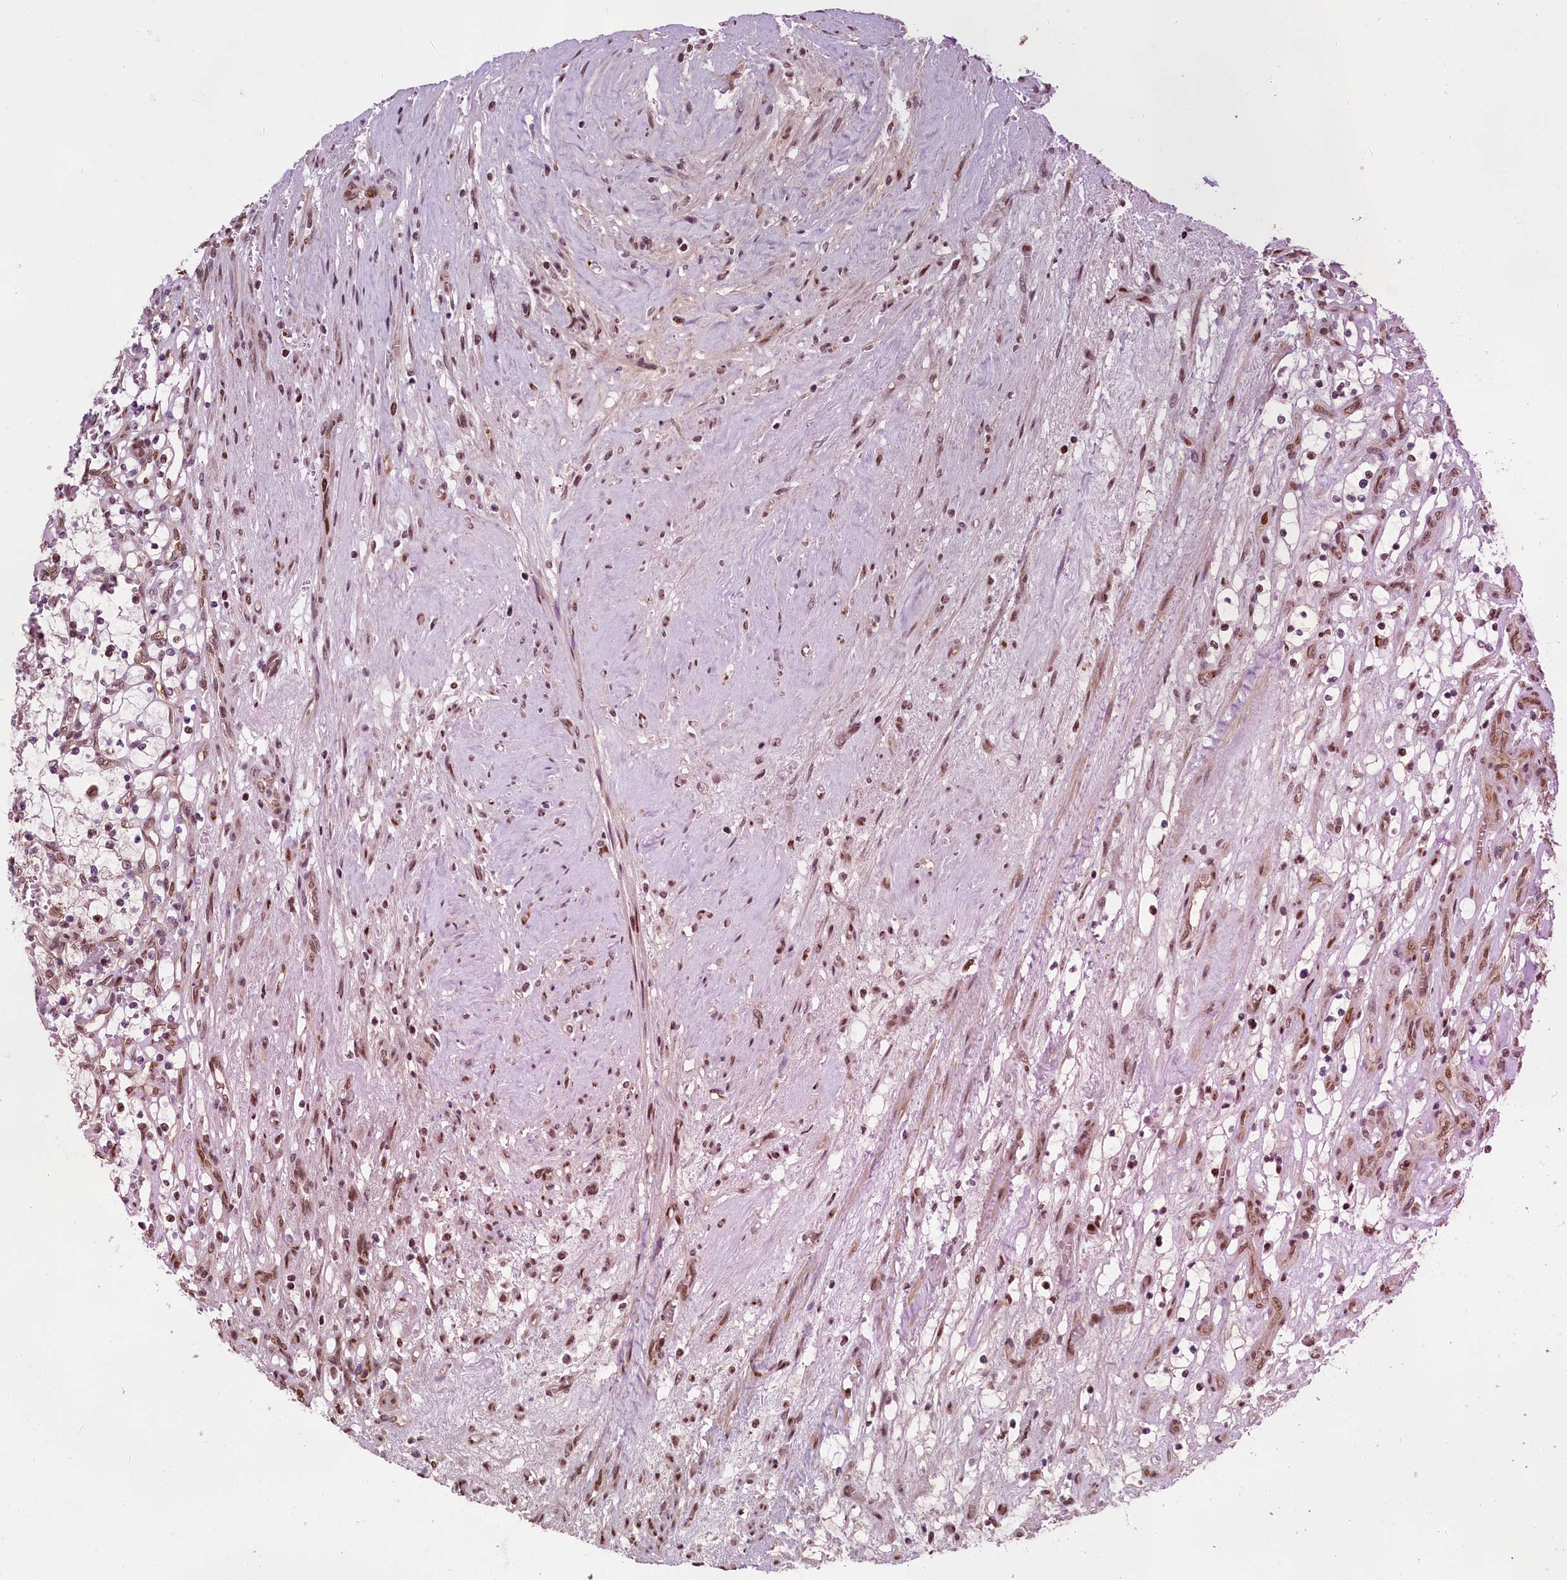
{"staining": {"intensity": "moderate", "quantity": ">75%", "location": "nuclear"}, "tissue": "renal cancer", "cell_type": "Tumor cells", "image_type": "cancer", "snomed": [{"axis": "morphology", "description": "Adenocarcinoma, NOS"}, {"axis": "topography", "description": "Kidney"}], "caption": "The photomicrograph exhibits immunohistochemical staining of renal cancer (adenocarcinoma). There is moderate nuclear staining is identified in about >75% of tumor cells.", "gene": "RELB", "patient": {"sex": "female", "age": 69}}